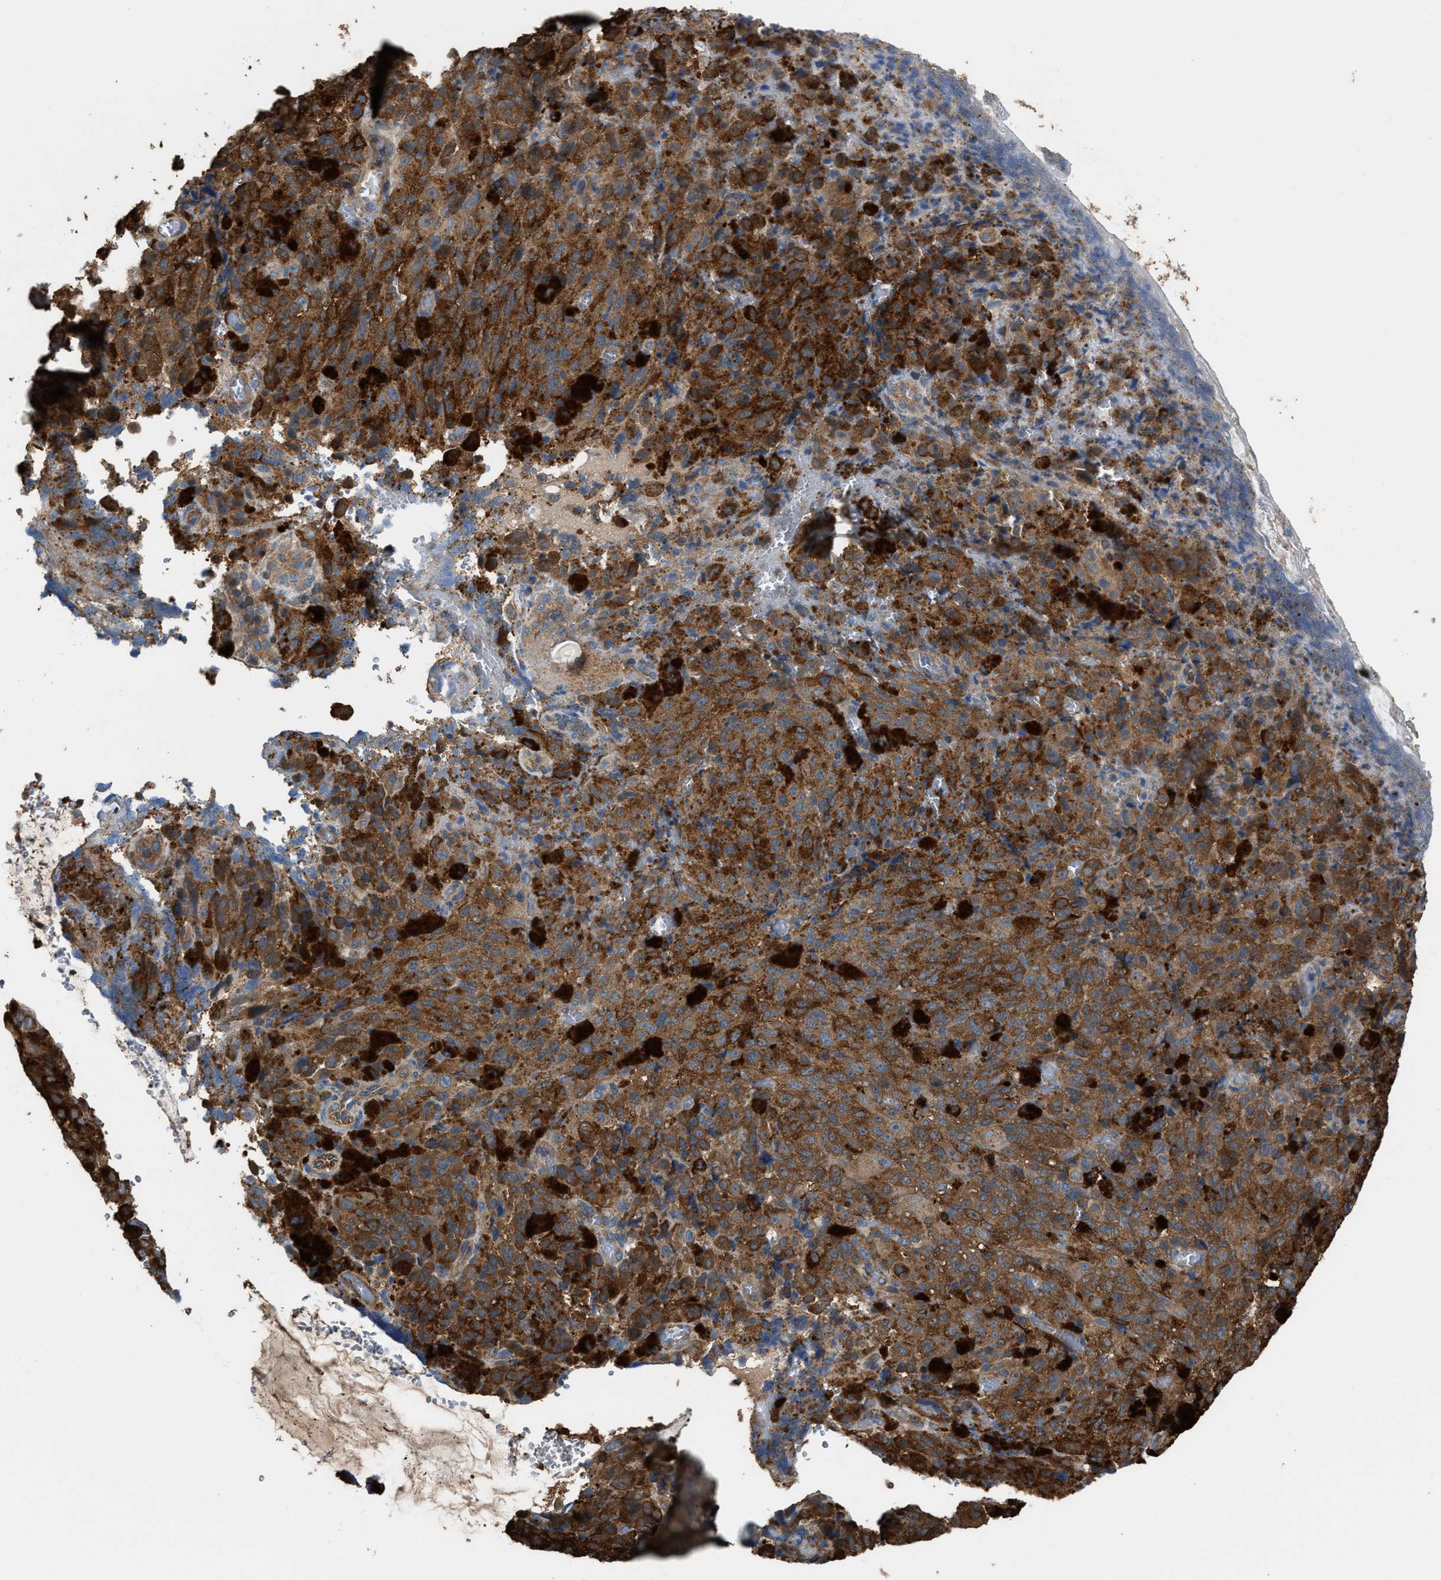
{"staining": {"intensity": "strong", "quantity": ">75%", "location": "cytoplasmic/membranous"}, "tissue": "melanoma", "cell_type": "Tumor cells", "image_type": "cancer", "snomed": [{"axis": "morphology", "description": "Malignant melanoma, NOS"}, {"axis": "topography", "description": "Rectum"}], "caption": "Tumor cells show strong cytoplasmic/membranous positivity in approximately >75% of cells in melanoma. (DAB (3,3'-diaminobenzidine) IHC with brightfield microscopy, high magnification).", "gene": "ATIC", "patient": {"sex": "female", "age": 81}}